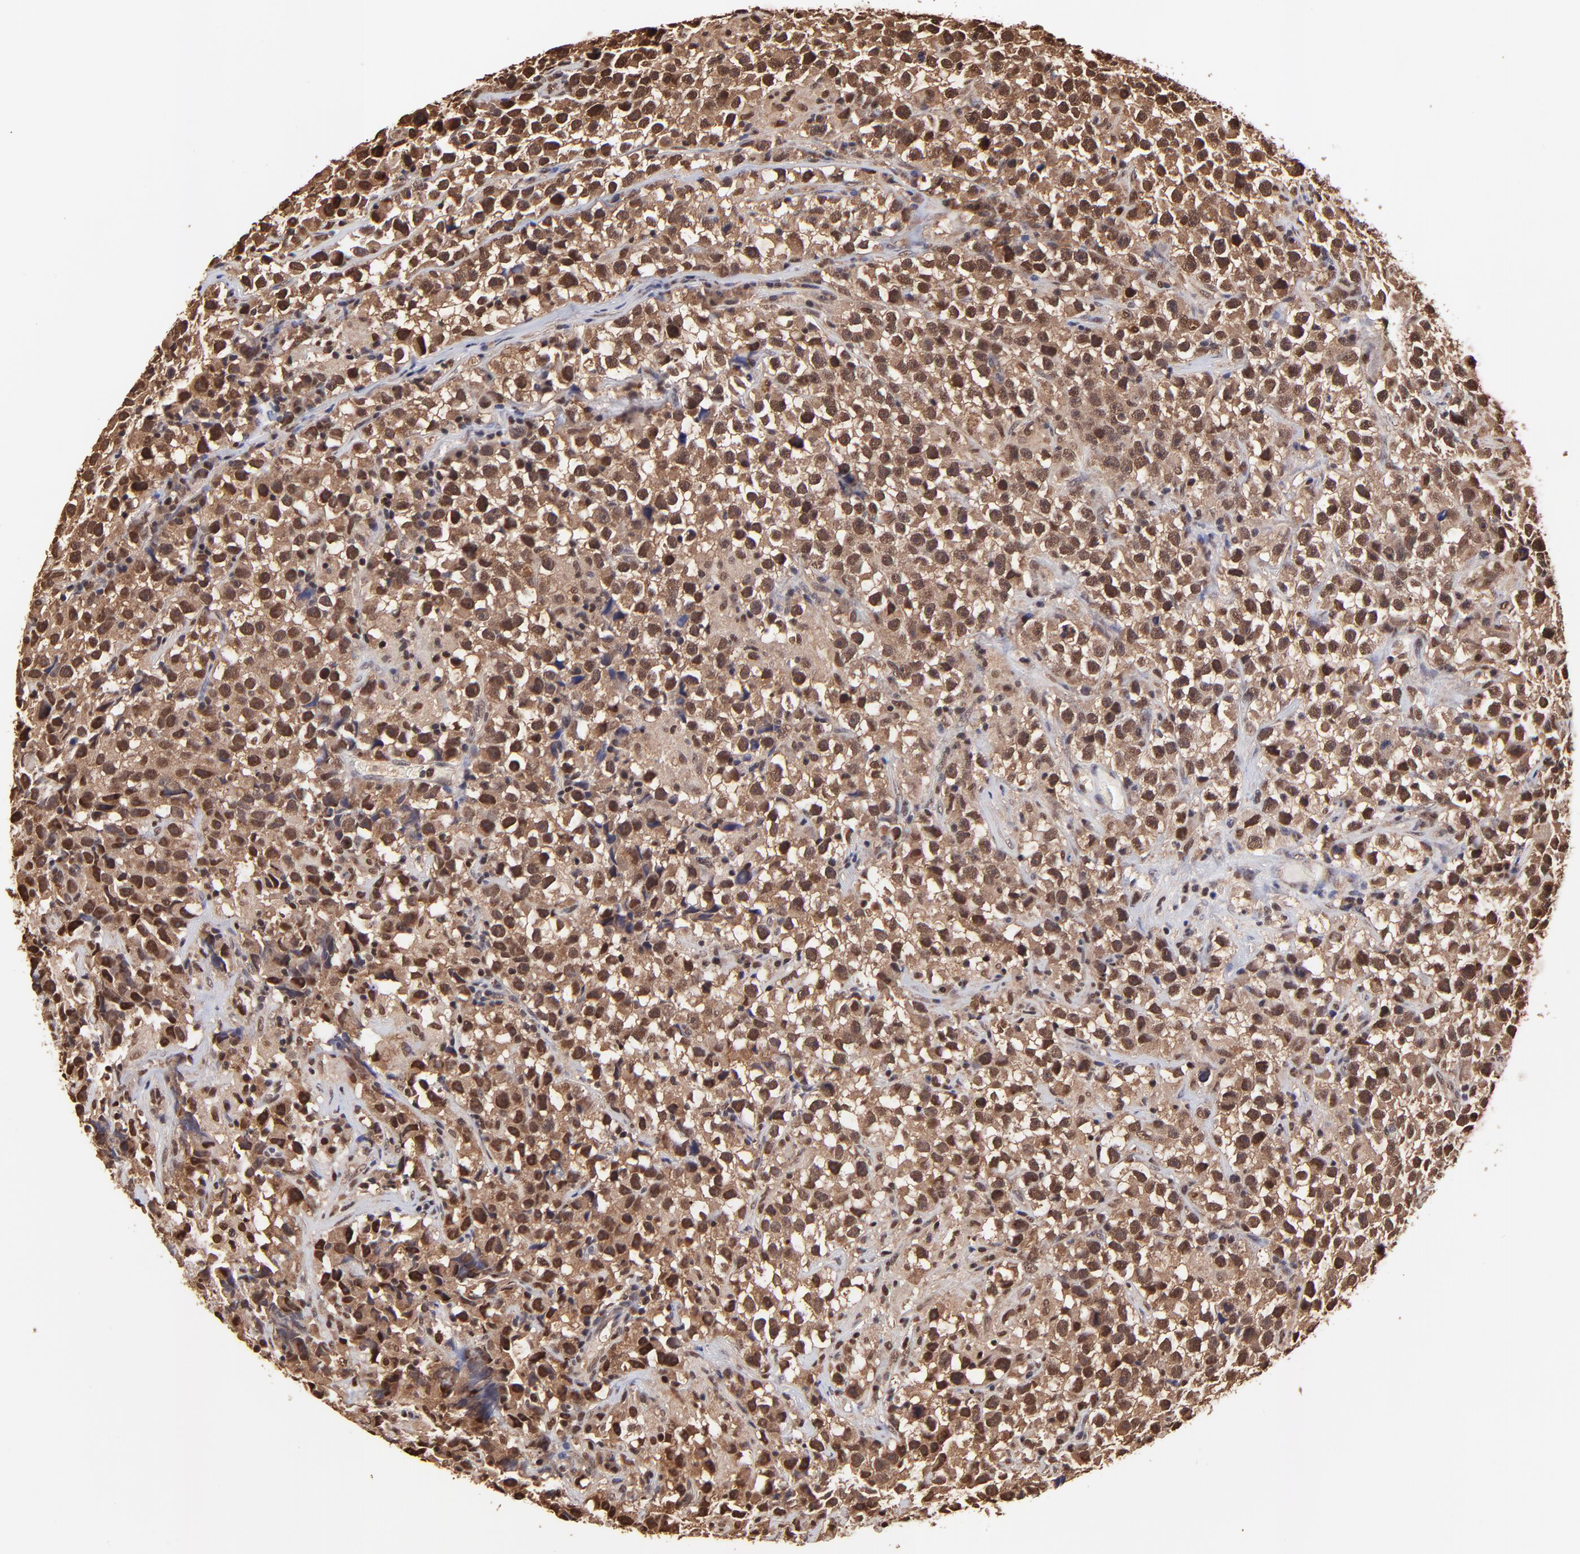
{"staining": {"intensity": "strong", "quantity": "25%-75%", "location": "cytoplasmic/membranous,nuclear"}, "tissue": "testis cancer", "cell_type": "Tumor cells", "image_type": "cancer", "snomed": [{"axis": "morphology", "description": "Seminoma, NOS"}, {"axis": "topography", "description": "Testis"}], "caption": "Human seminoma (testis) stained for a protein (brown) displays strong cytoplasmic/membranous and nuclear positive staining in approximately 25%-75% of tumor cells.", "gene": "PSMA6", "patient": {"sex": "male", "age": 33}}